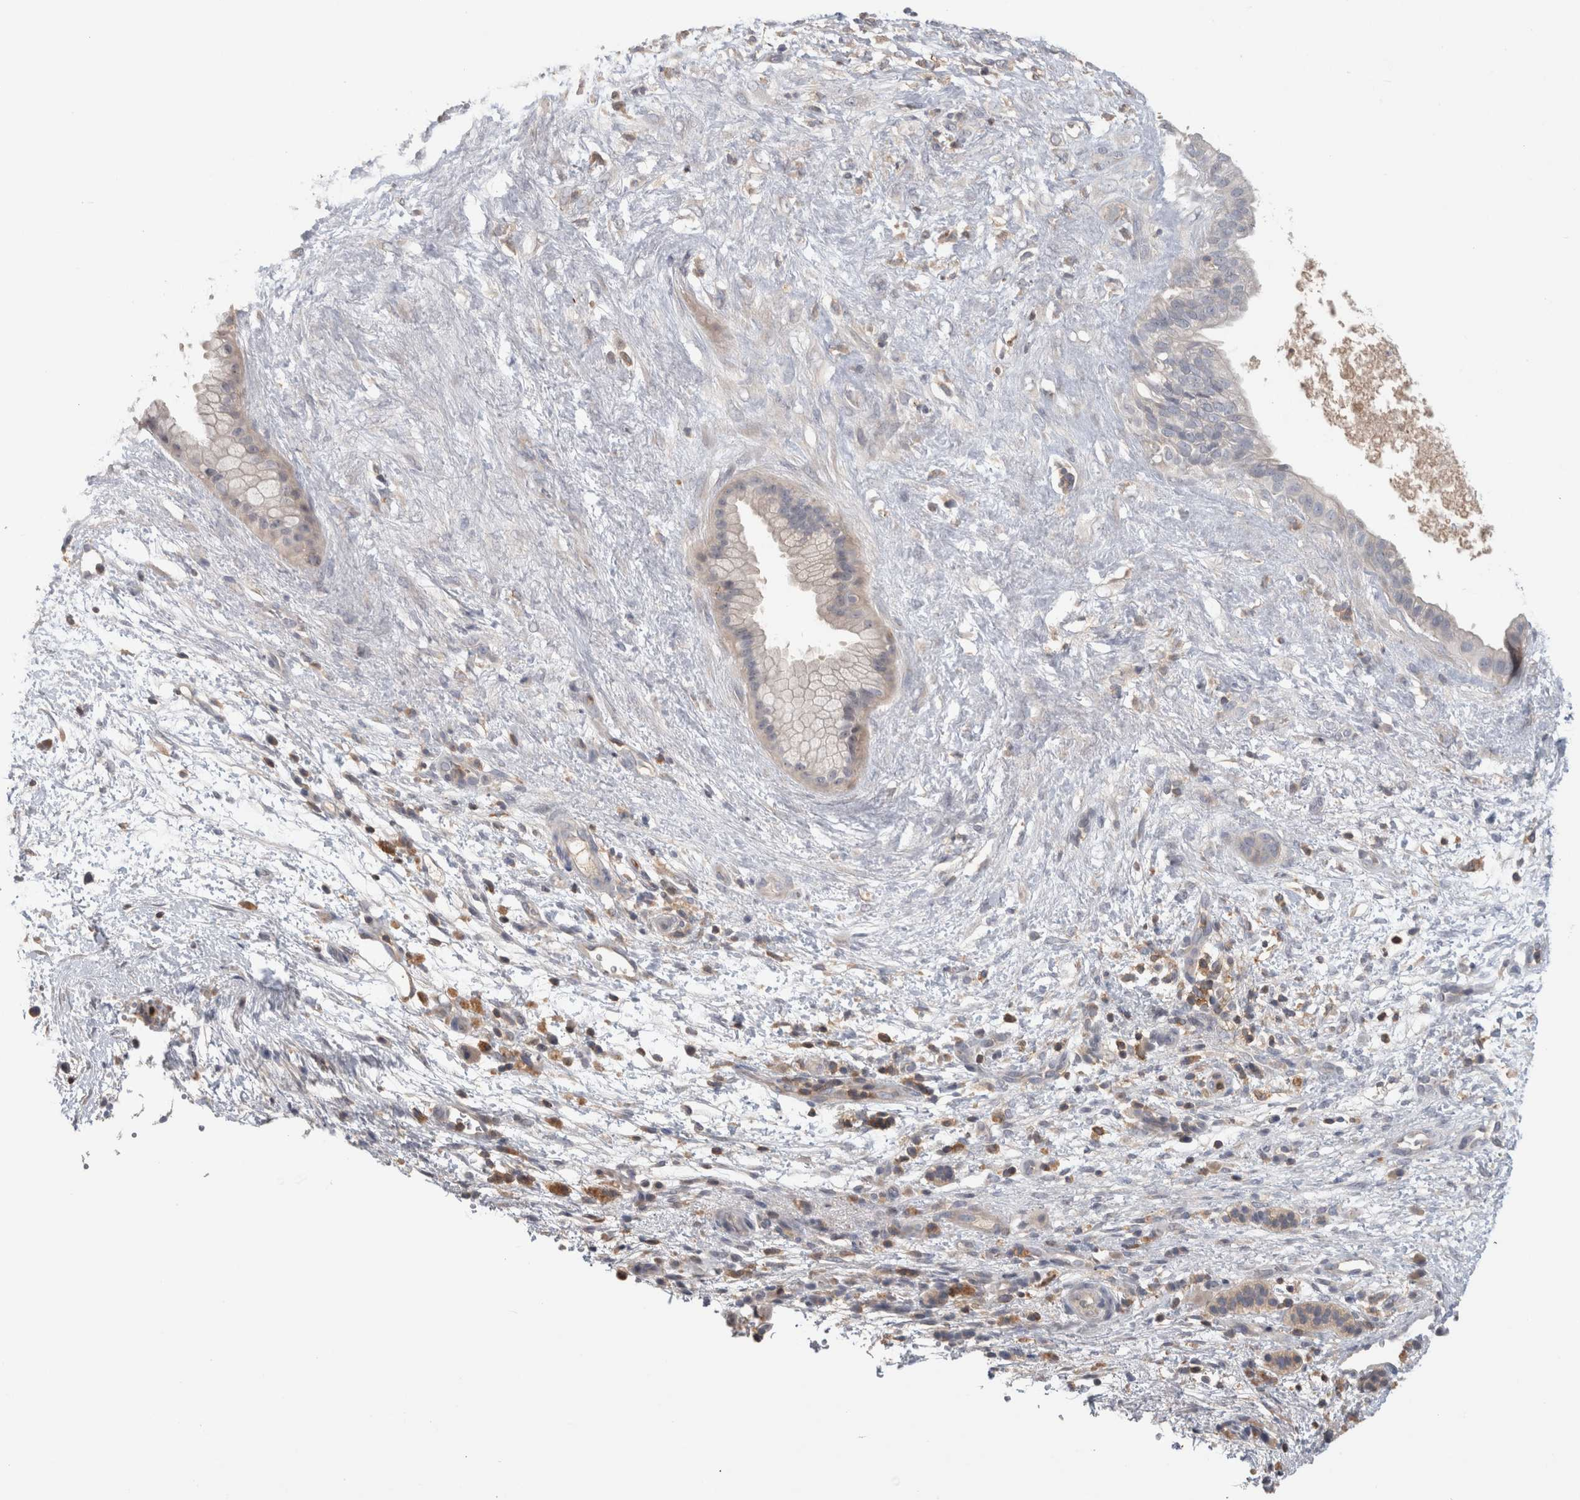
{"staining": {"intensity": "negative", "quantity": "none", "location": "none"}, "tissue": "pancreatic cancer", "cell_type": "Tumor cells", "image_type": "cancer", "snomed": [{"axis": "morphology", "description": "Adenocarcinoma, NOS"}, {"axis": "topography", "description": "Pancreas"}], "caption": "DAB immunohistochemical staining of human pancreatic adenocarcinoma displays no significant expression in tumor cells.", "gene": "GFRA2", "patient": {"sex": "female", "age": 78}}